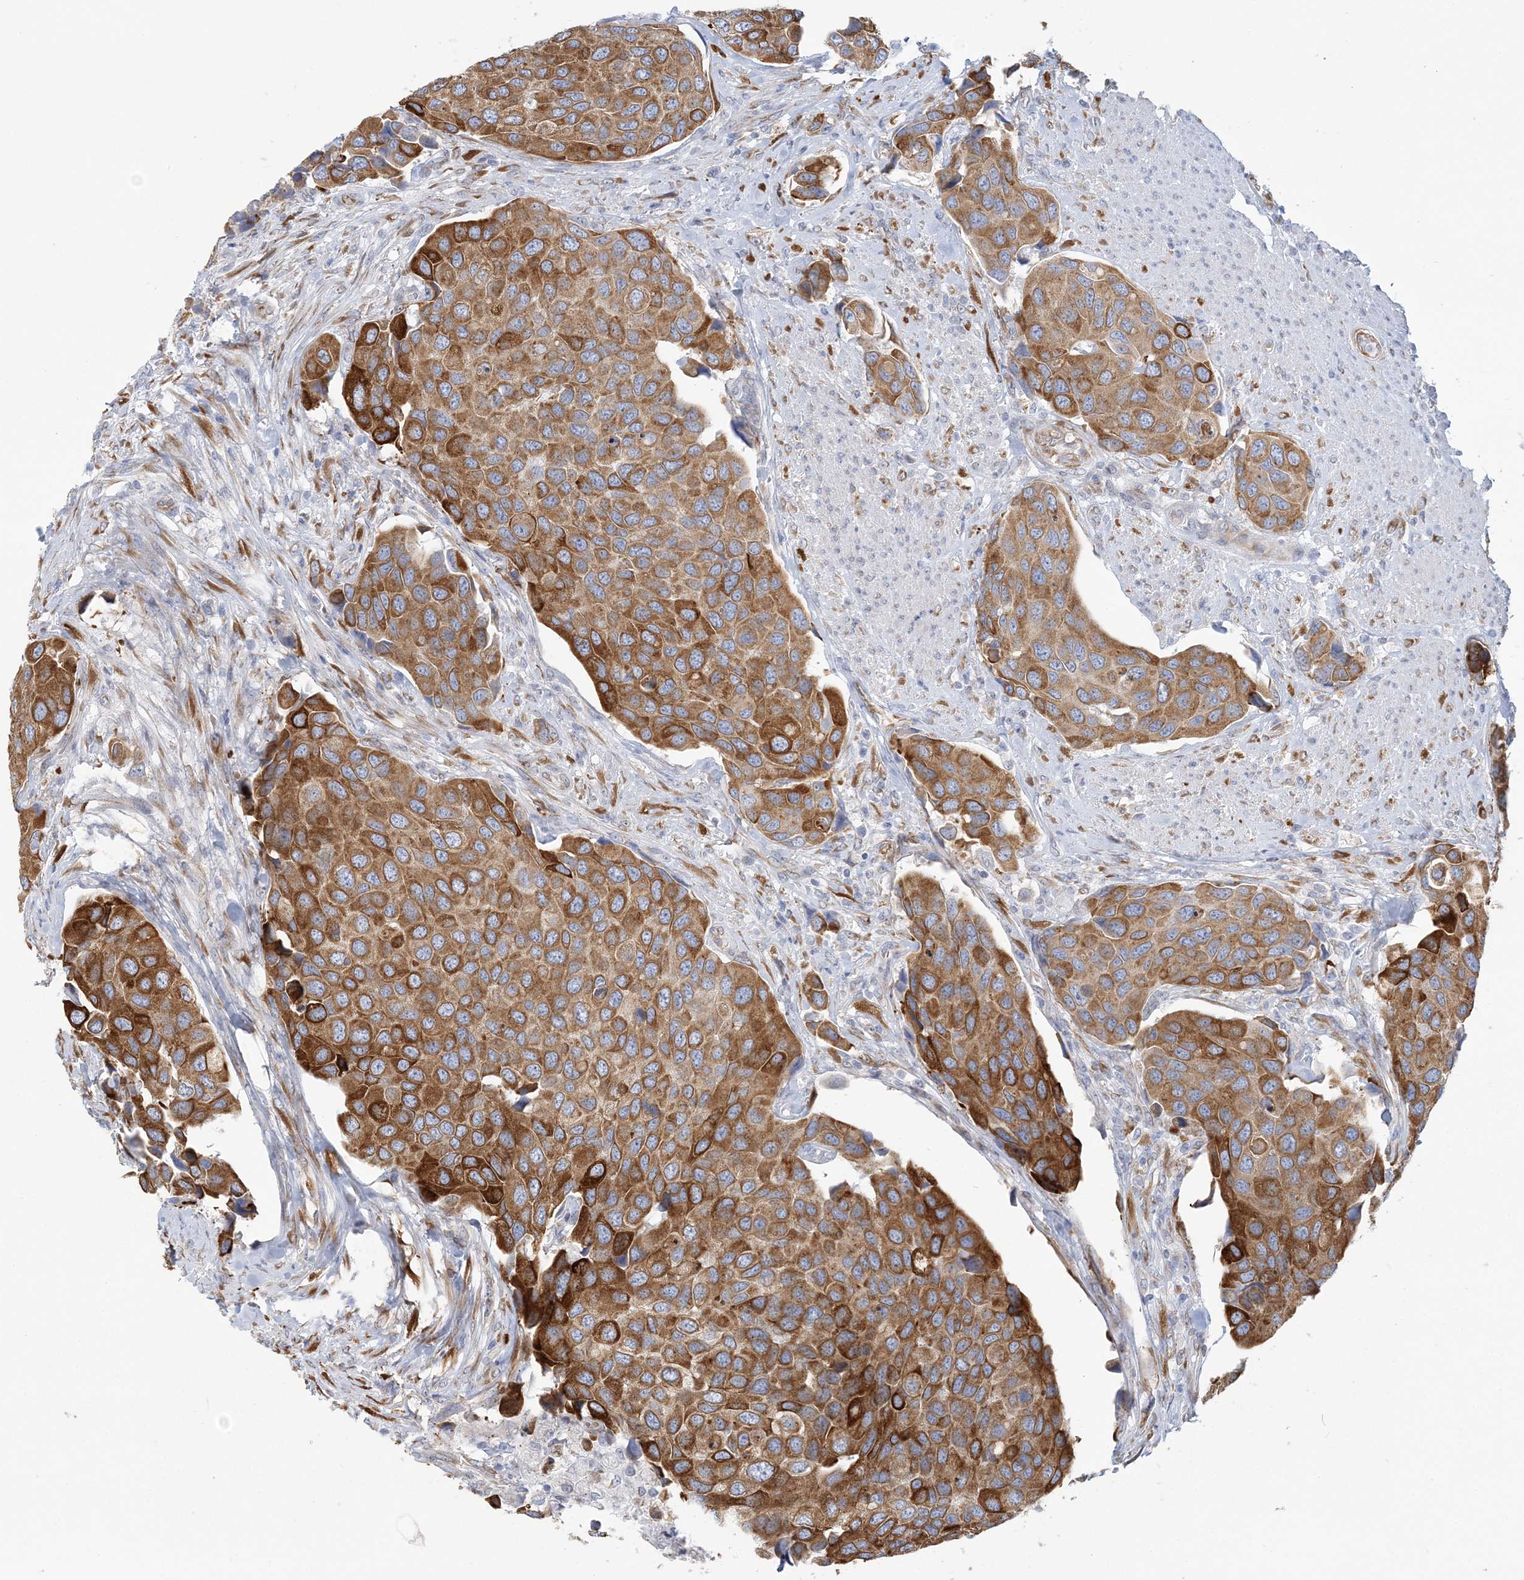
{"staining": {"intensity": "strong", "quantity": ">75%", "location": "cytoplasmic/membranous"}, "tissue": "urothelial cancer", "cell_type": "Tumor cells", "image_type": "cancer", "snomed": [{"axis": "morphology", "description": "Urothelial carcinoma, High grade"}, {"axis": "topography", "description": "Urinary bladder"}], "caption": "Human high-grade urothelial carcinoma stained for a protein (brown) exhibits strong cytoplasmic/membranous positive expression in approximately >75% of tumor cells.", "gene": "PLEKHG4B", "patient": {"sex": "male", "age": 74}}